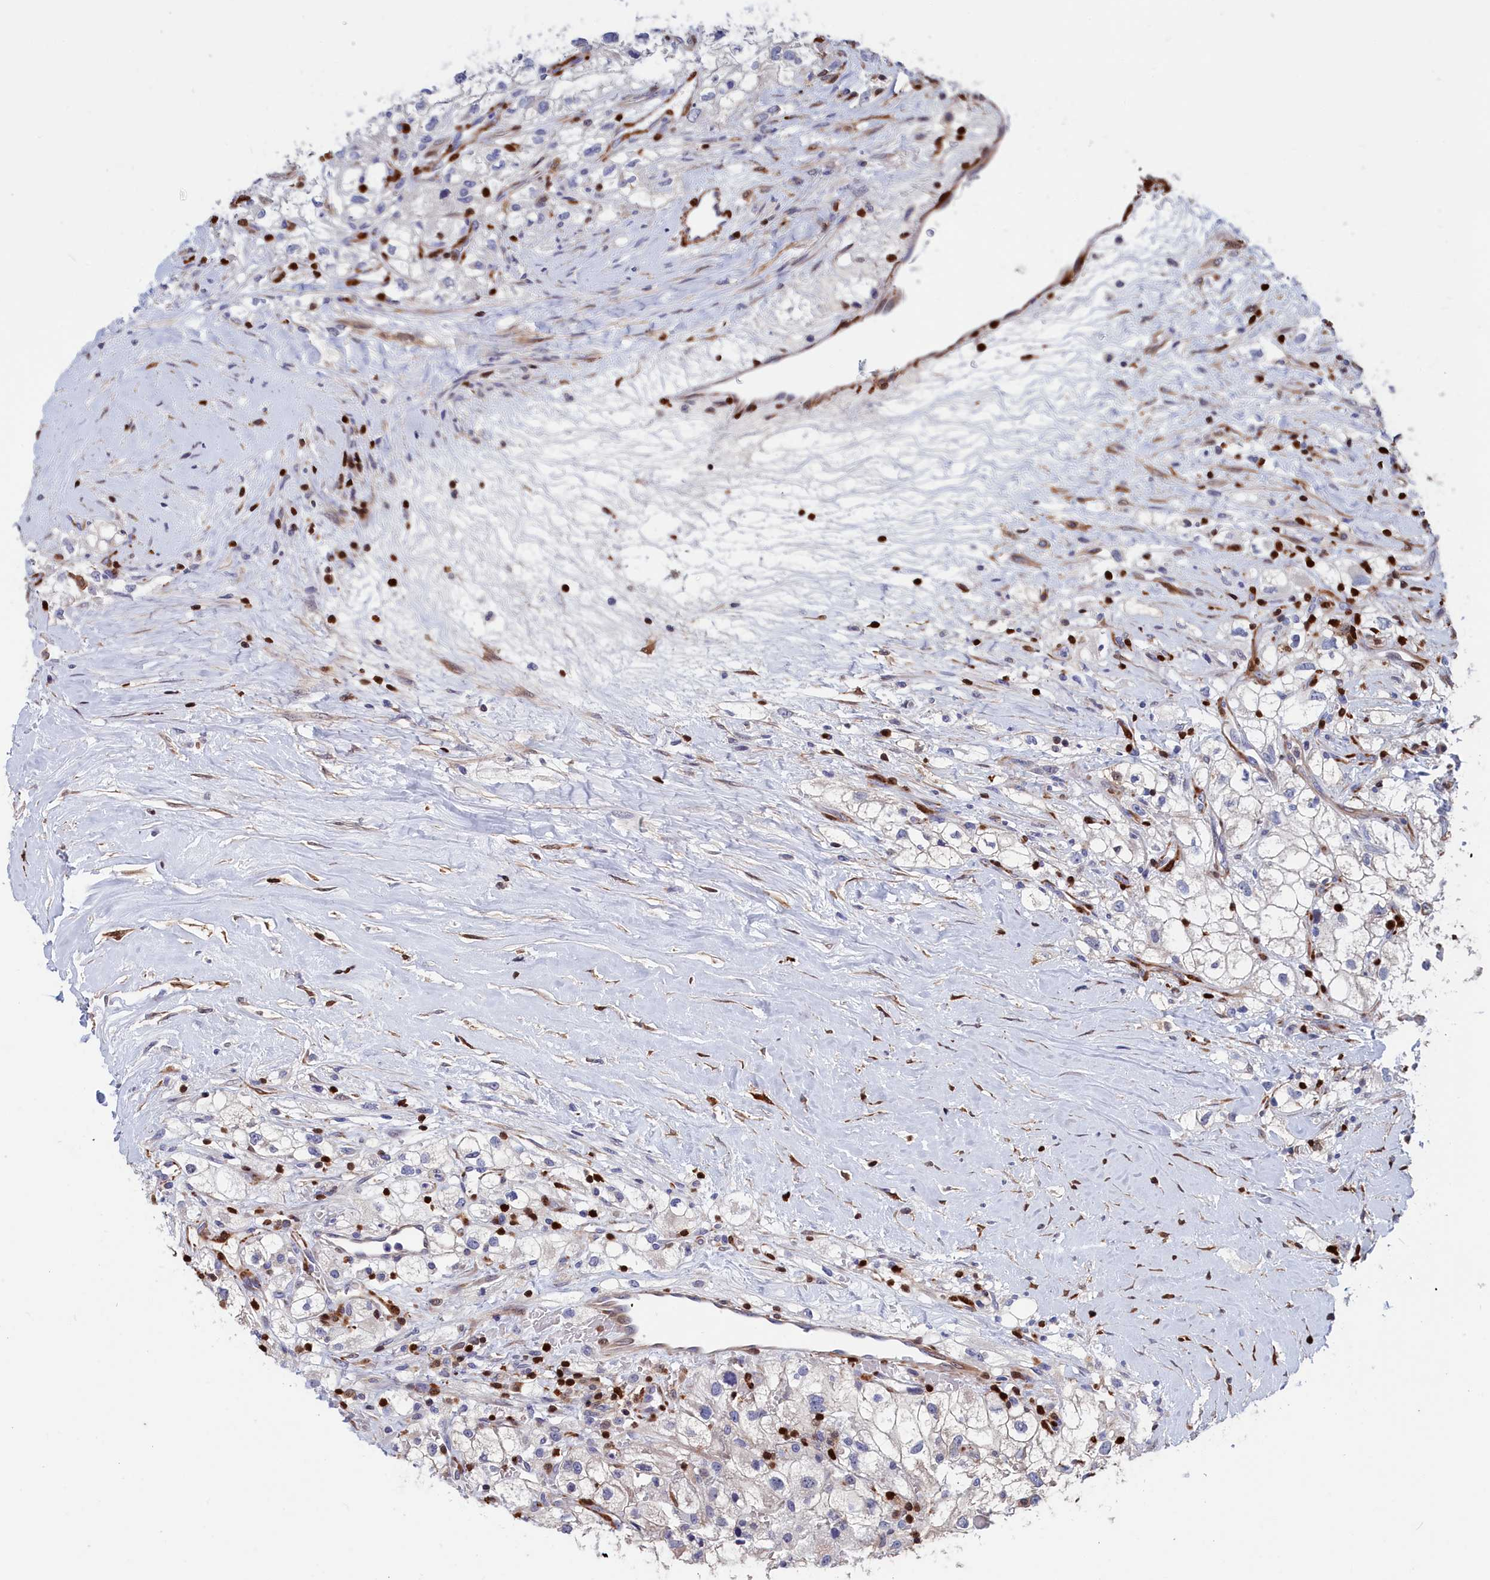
{"staining": {"intensity": "negative", "quantity": "none", "location": "none"}, "tissue": "renal cancer", "cell_type": "Tumor cells", "image_type": "cancer", "snomed": [{"axis": "morphology", "description": "Adenocarcinoma, NOS"}, {"axis": "topography", "description": "Kidney"}], "caption": "Tumor cells are negative for brown protein staining in renal cancer.", "gene": "CRIP1", "patient": {"sex": "male", "age": 59}}